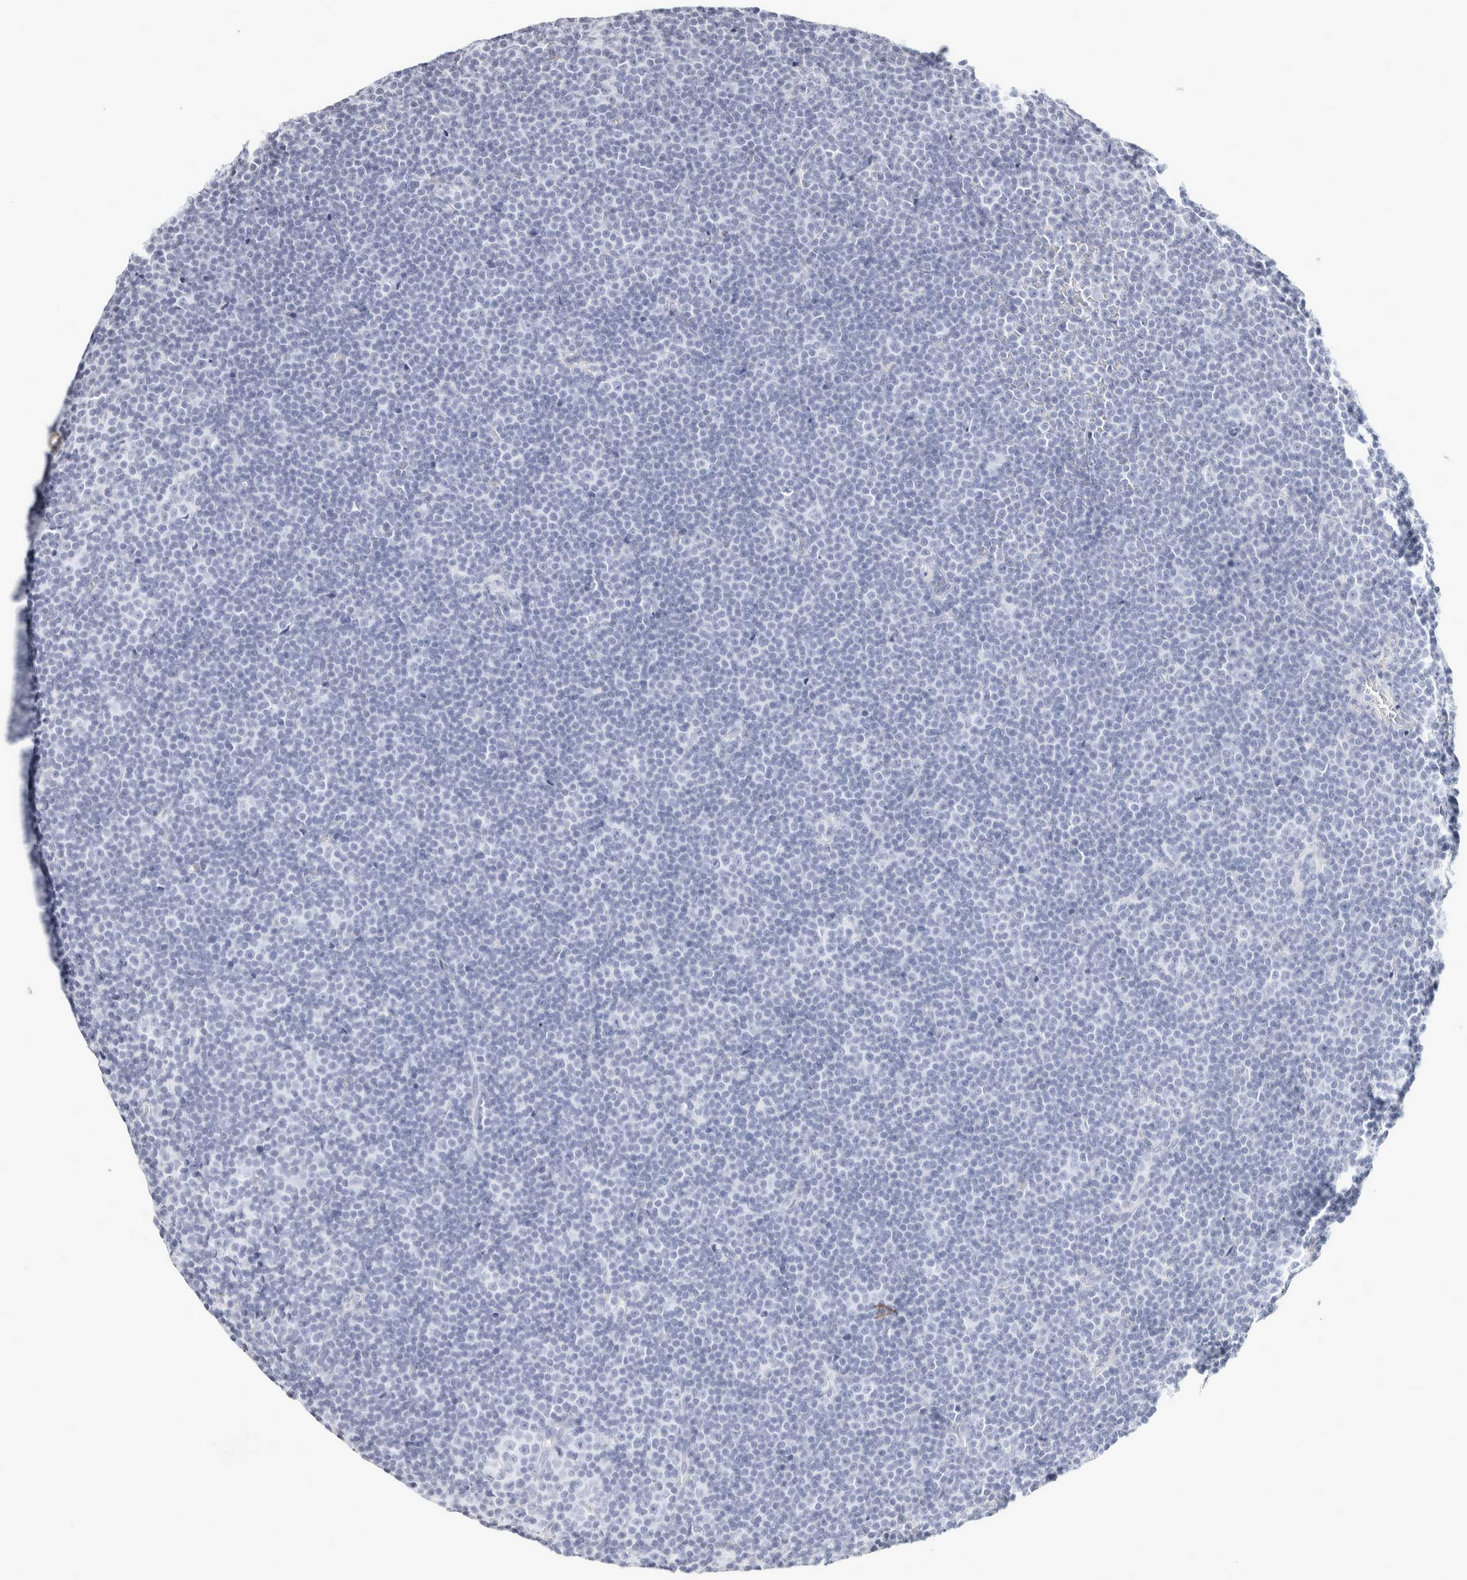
{"staining": {"intensity": "negative", "quantity": "none", "location": "none"}, "tissue": "lymphoma", "cell_type": "Tumor cells", "image_type": "cancer", "snomed": [{"axis": "morphology", "description": "Malignant lymphoma, non-Hodgkin's type, Low grade"}, {"axis": "topography", "description": "Lymph node"}], "caption": "High magnification brightfield microscopy of lymphoma stained with DAB (brown) and counterstained with hematoxylin (blue): tumor cells show no significant staining.", "gene": "GARIN1A", "patient": {"sex": "female", "age": 67}}